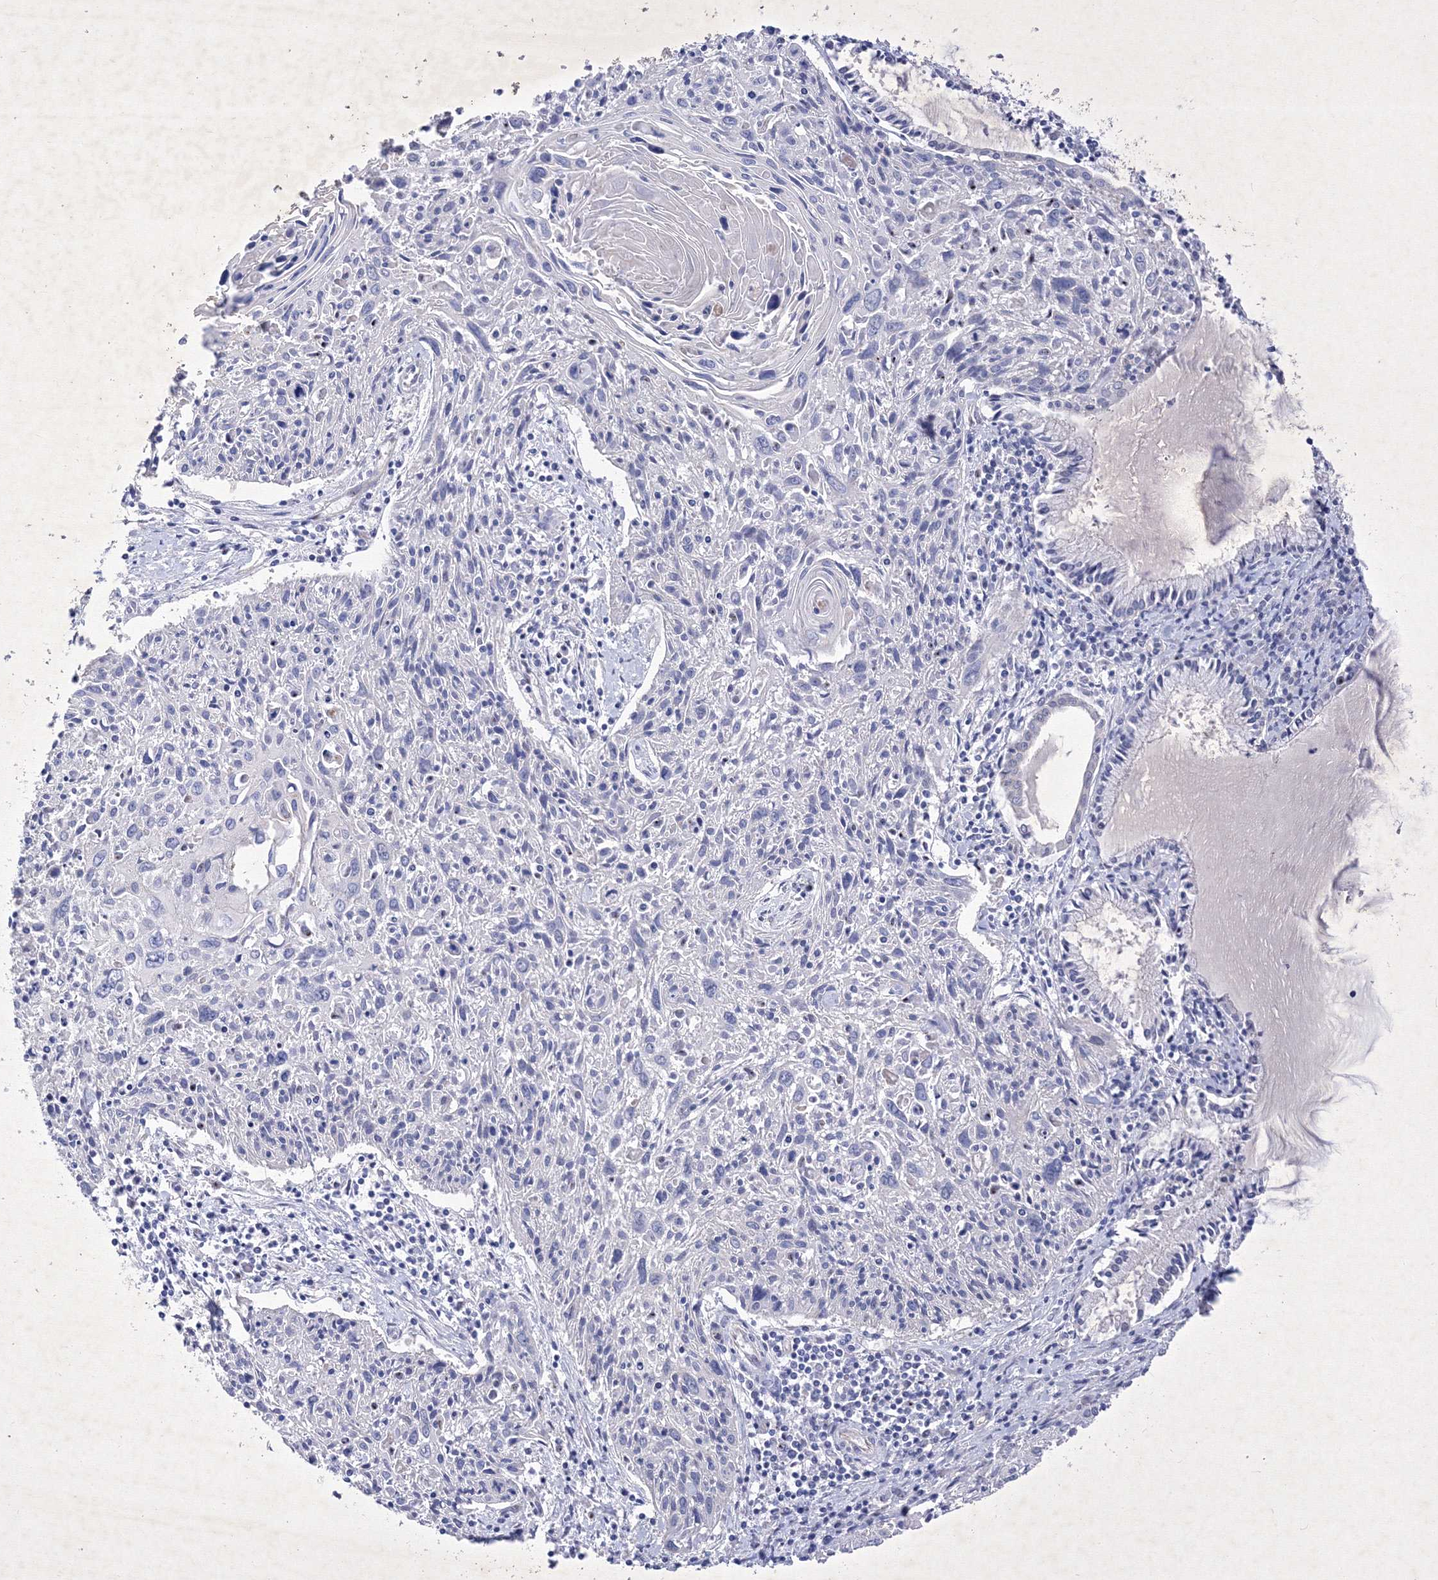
{"staining": {"intensity": "negative", "quantity": "none", "location": "none"}, "tissue": "cervical cancer", "cell_type": "Tumor cells", "image_type": "cancer", "snomed": [{"axis": "morphology", "description": "Squamous cell carcinoma, NOS"}, {"axis": "topography", "description": "Cervix"}], "caption": "Tumor cells are negative for brown protein staining in squamous cell carcinoma (cervical).", "gene": "GPN1", "patient": {"sex": "female", "age": 51}}